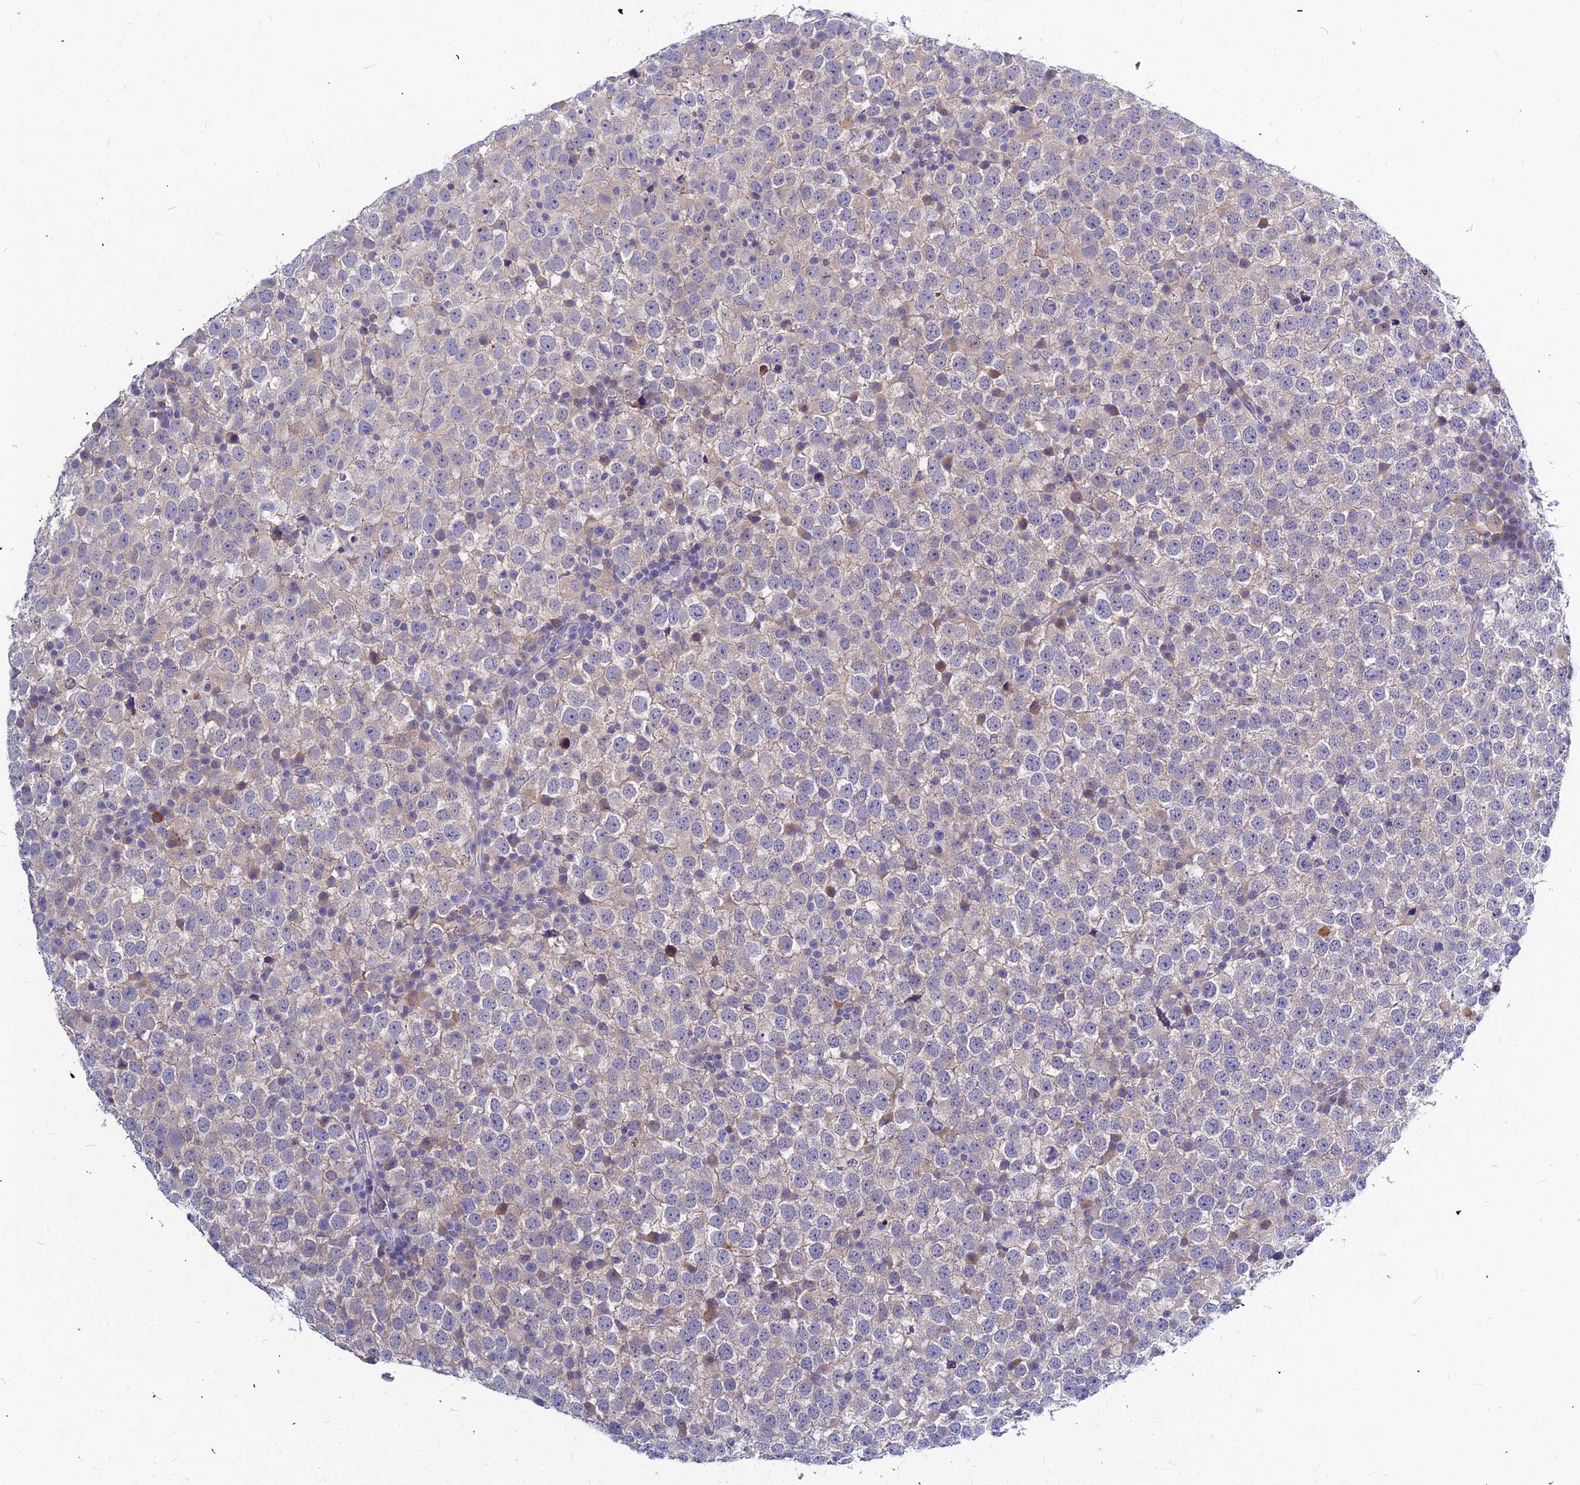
{"staining": {"intensity": "weak", "quantity": "<25%", "location": "cytoplasmic/membranous"}, "tissue": "testis cancer", "cell_type": "Tumor cells", "image_type": "cancer", "snomed": [{"axis": "morphology", "description": "Seminoma, NOS"}, {"axis": "topography", "description": "Testis"}], "caption": "High magnification brightfield microscopy of testis cancer stained with DAB (3,3'-diaminobenzidine) (brown) and counterstained with hematoxylin (blue): tumor cells show no significant positivity. (Brightfield microscopy of DAB (3,3'-diaminobenzidine) IHC at high magnification).", "gene": "DMRTA1", "patient": {"sex": "male", "age": 65}}